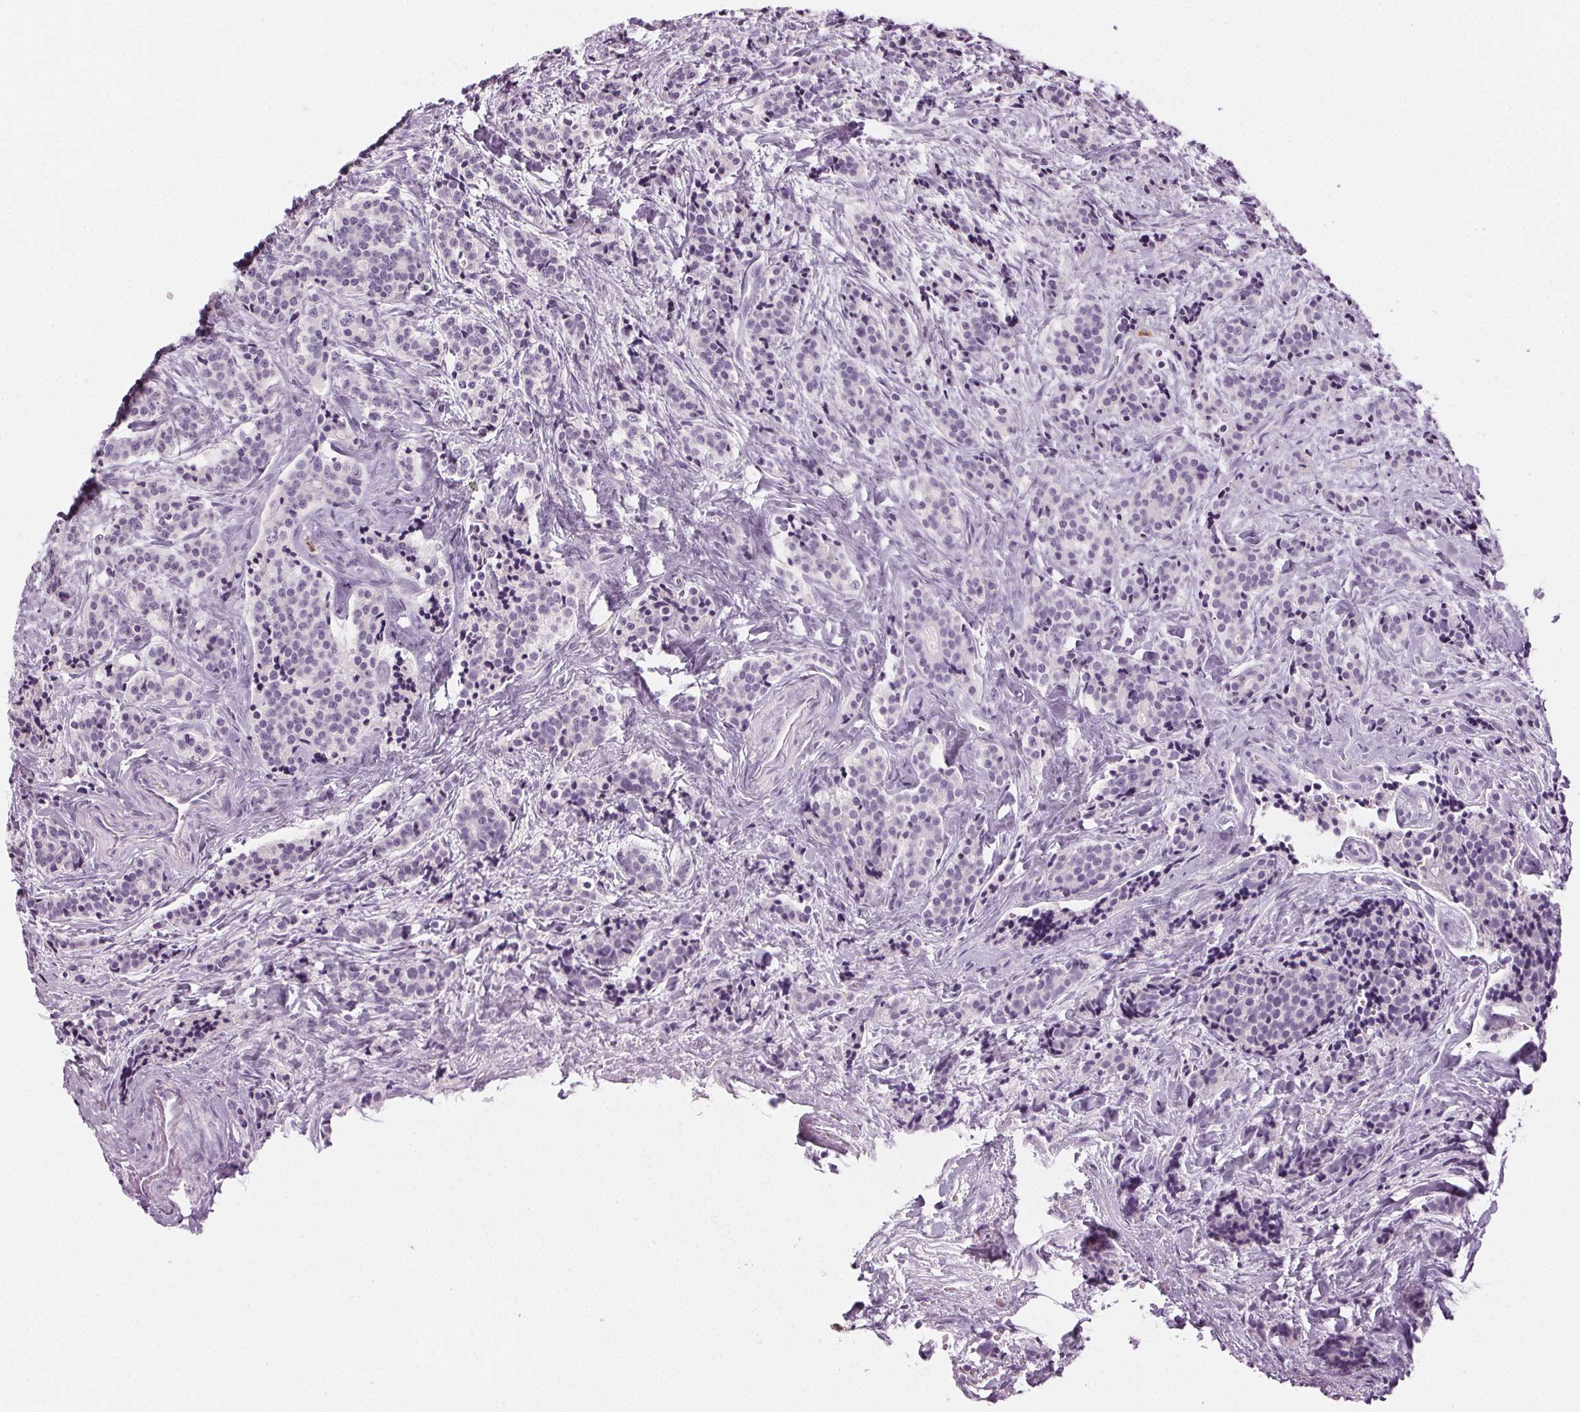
{"staining": {"intensity": "negative", "quantity": "none", "location": "none"}, "tissue": "carcinoid", "cell_type": "Tumor cells", "image_type": "cancer", "snomed": [{"axis": "morphology", "description": "Carcinoid, malignant, NOS"}, {"axis": "topography", "description": "Small intestine"}], "caption": "An IHC histopathology image of malignant carcinoid is shown. There is no staining in tumor cells of malignant carcinoid.", "gene": "MPO", "patient": {"sex": "female", "age": 73}}